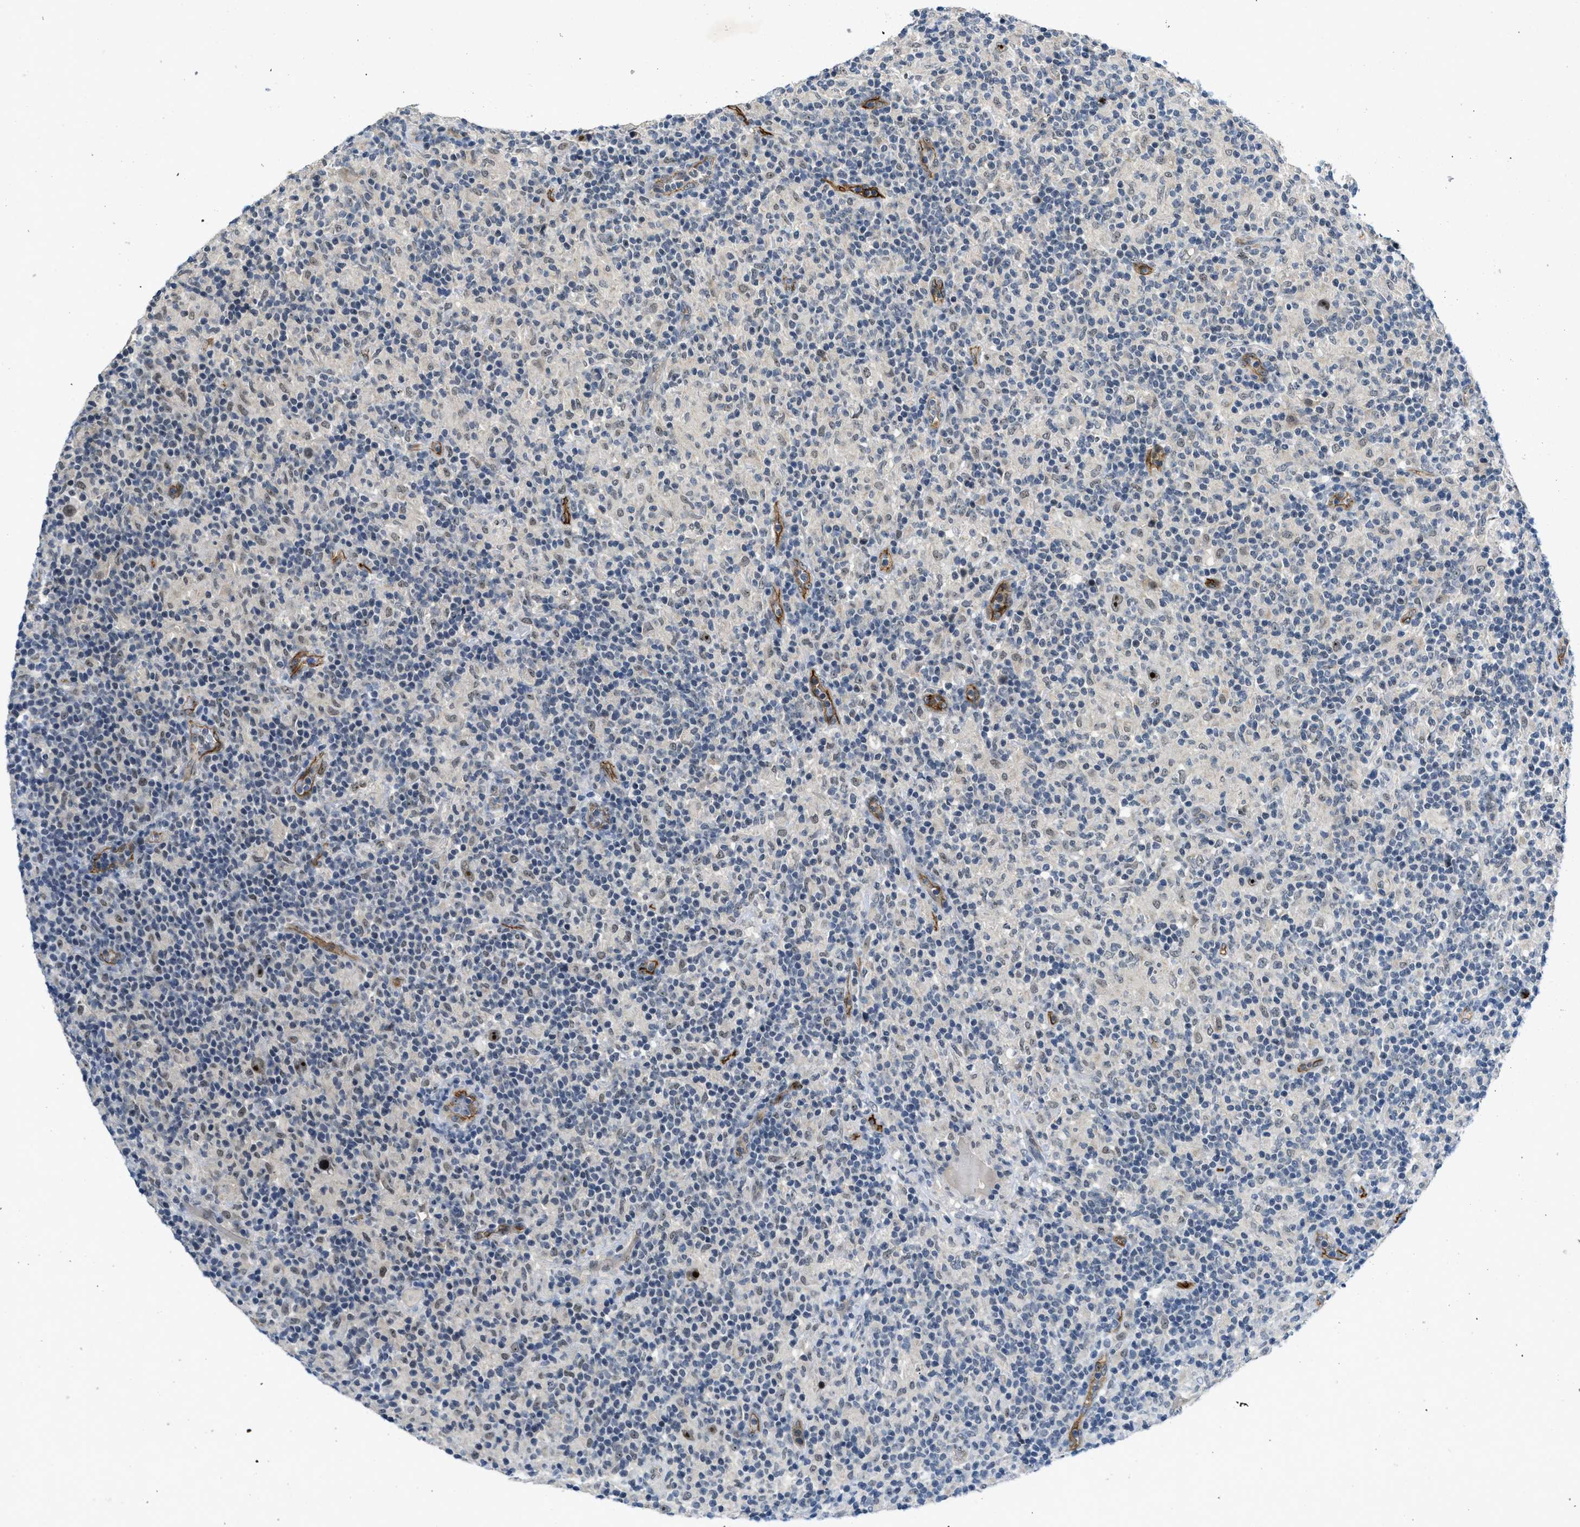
{"staining": {"intensity": "negative", "quantity": "none", "location": "none"}, "tissue": "lymphoma", "cell_type": "Tumor cells", "image_type": "cancer", "snomed": [{"axis": "morphology", "description": "Hodgkin's disease, NOS"}, {"axis": "topography", "description": "Lymph node"}], "caption": "Immunohistochemistry of human lymphoma shows no expression in tumor cells.", "gene": "SLCO2A1", "patient": {"sex": "male", "age": 70}}